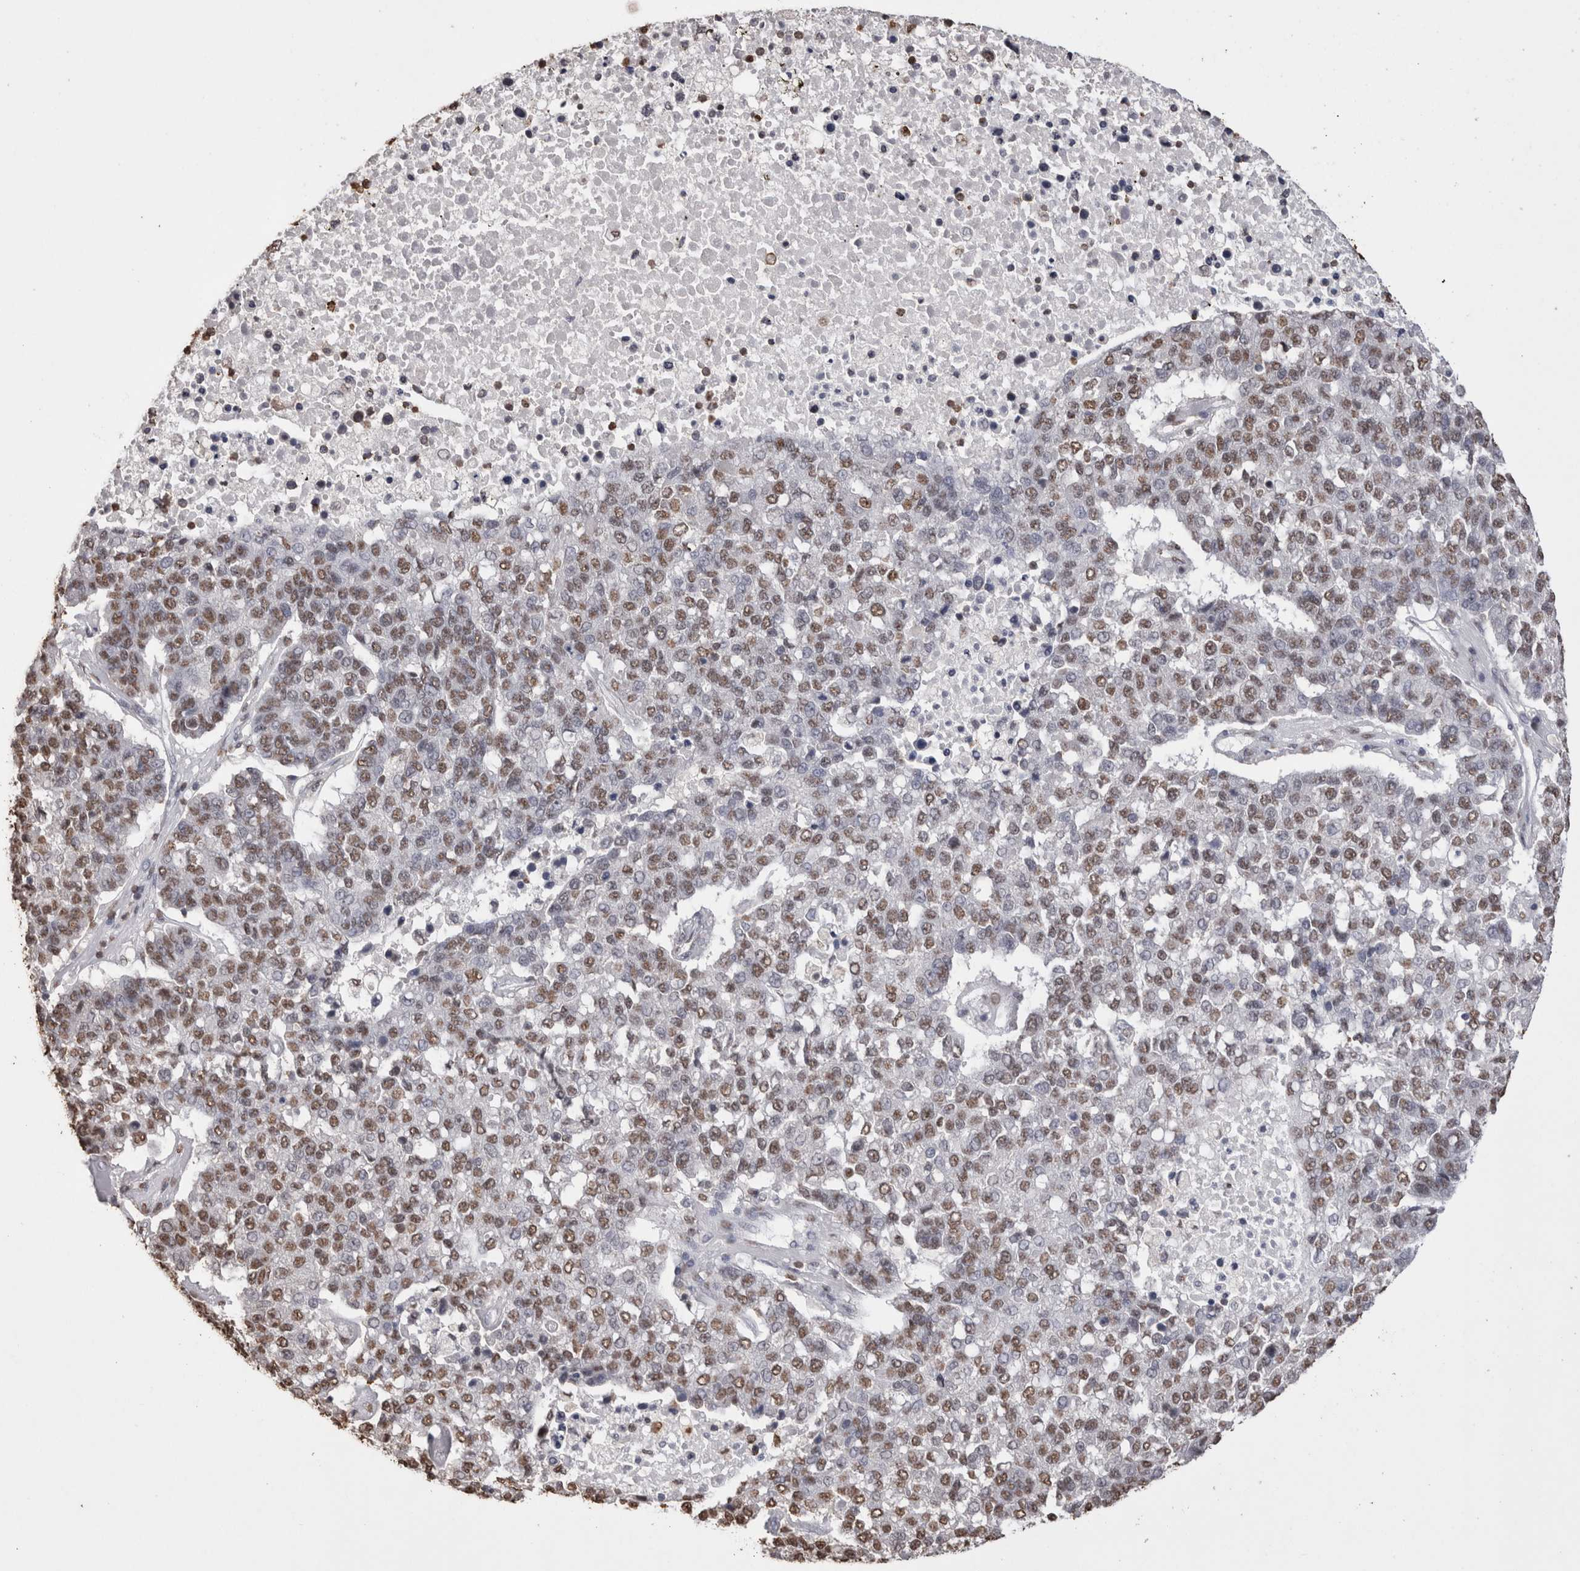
{"staining": {"intensity": "moderate", "quantity": ">75%", "location": "nuclear"}, "tissue": "pancreatic cancer", "cell_type": "Tumor cells", "image_type": "cancer", "snomed": [{"axis": "morphology", "description": "Adenocarcinoma, NOS"}, {"axis": "topography", "description": "Pancreas"}], "caption": "IHC (DAB (3,3'-diaminobenzidine)) staining of human pancreatic cancer shows moderate nuclear protein staining in about >75% of tumor cells.", "gene": "NTHL1", "patient": {"sex": "female", "age": 61}}